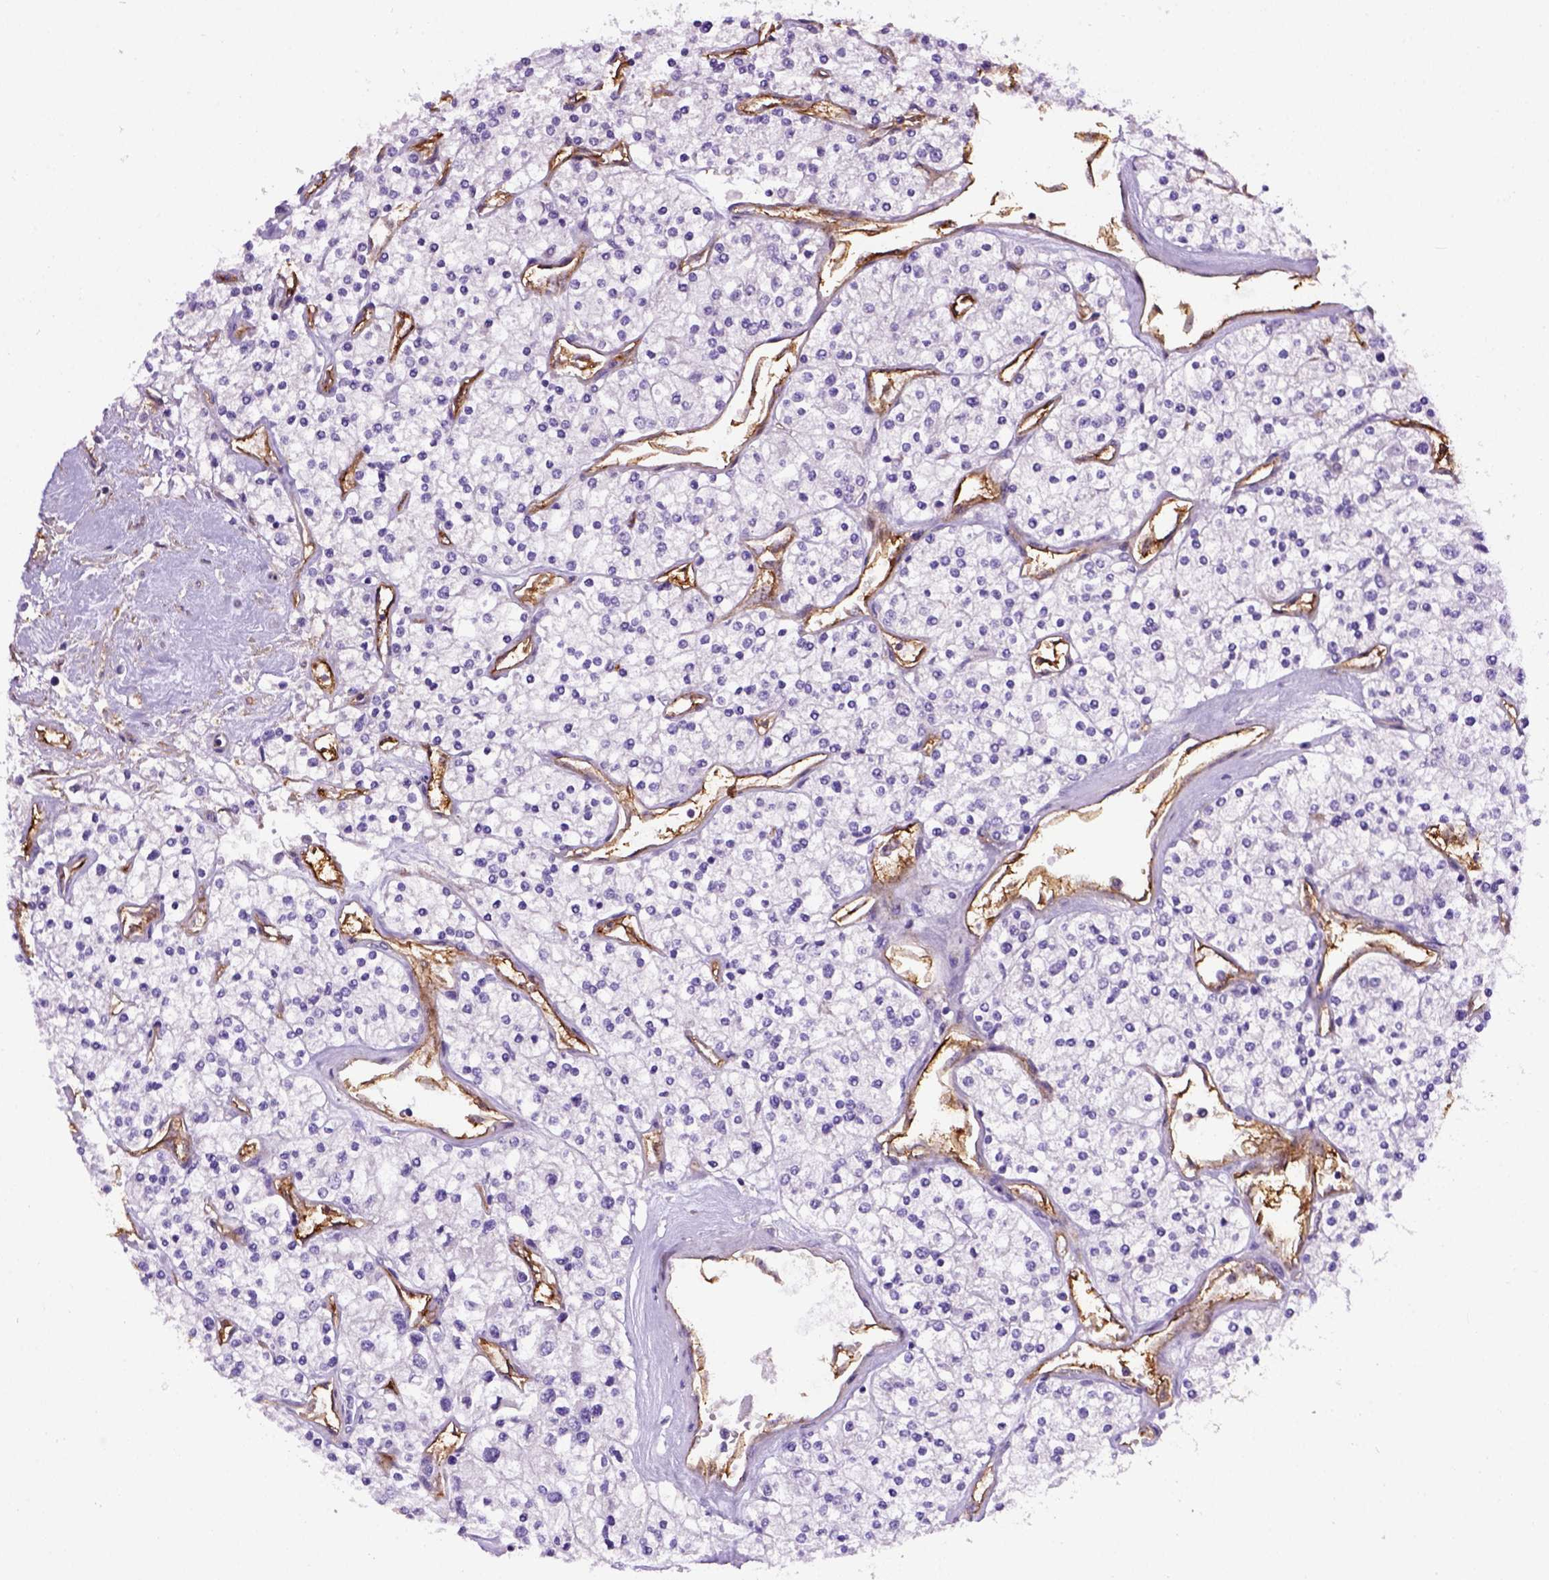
{"staining": {"intensity": "negative", "quantity": "none", "location": "none"}, "tissue": "renal cancer", "cell_type": "Tumor cells", "image_type": "cancer", "snomed": [{"axis": "morphology", "description": "Adenocarcinoma, NOS"}, {"axis": "topography", "description": "Kidney"}], "caption": "Immunohistochemistry (IHC) of human renal cancer displays no positivity in tumor cells.", "gene": "ENG", "patient": {"sex": "male", "age": 80}}